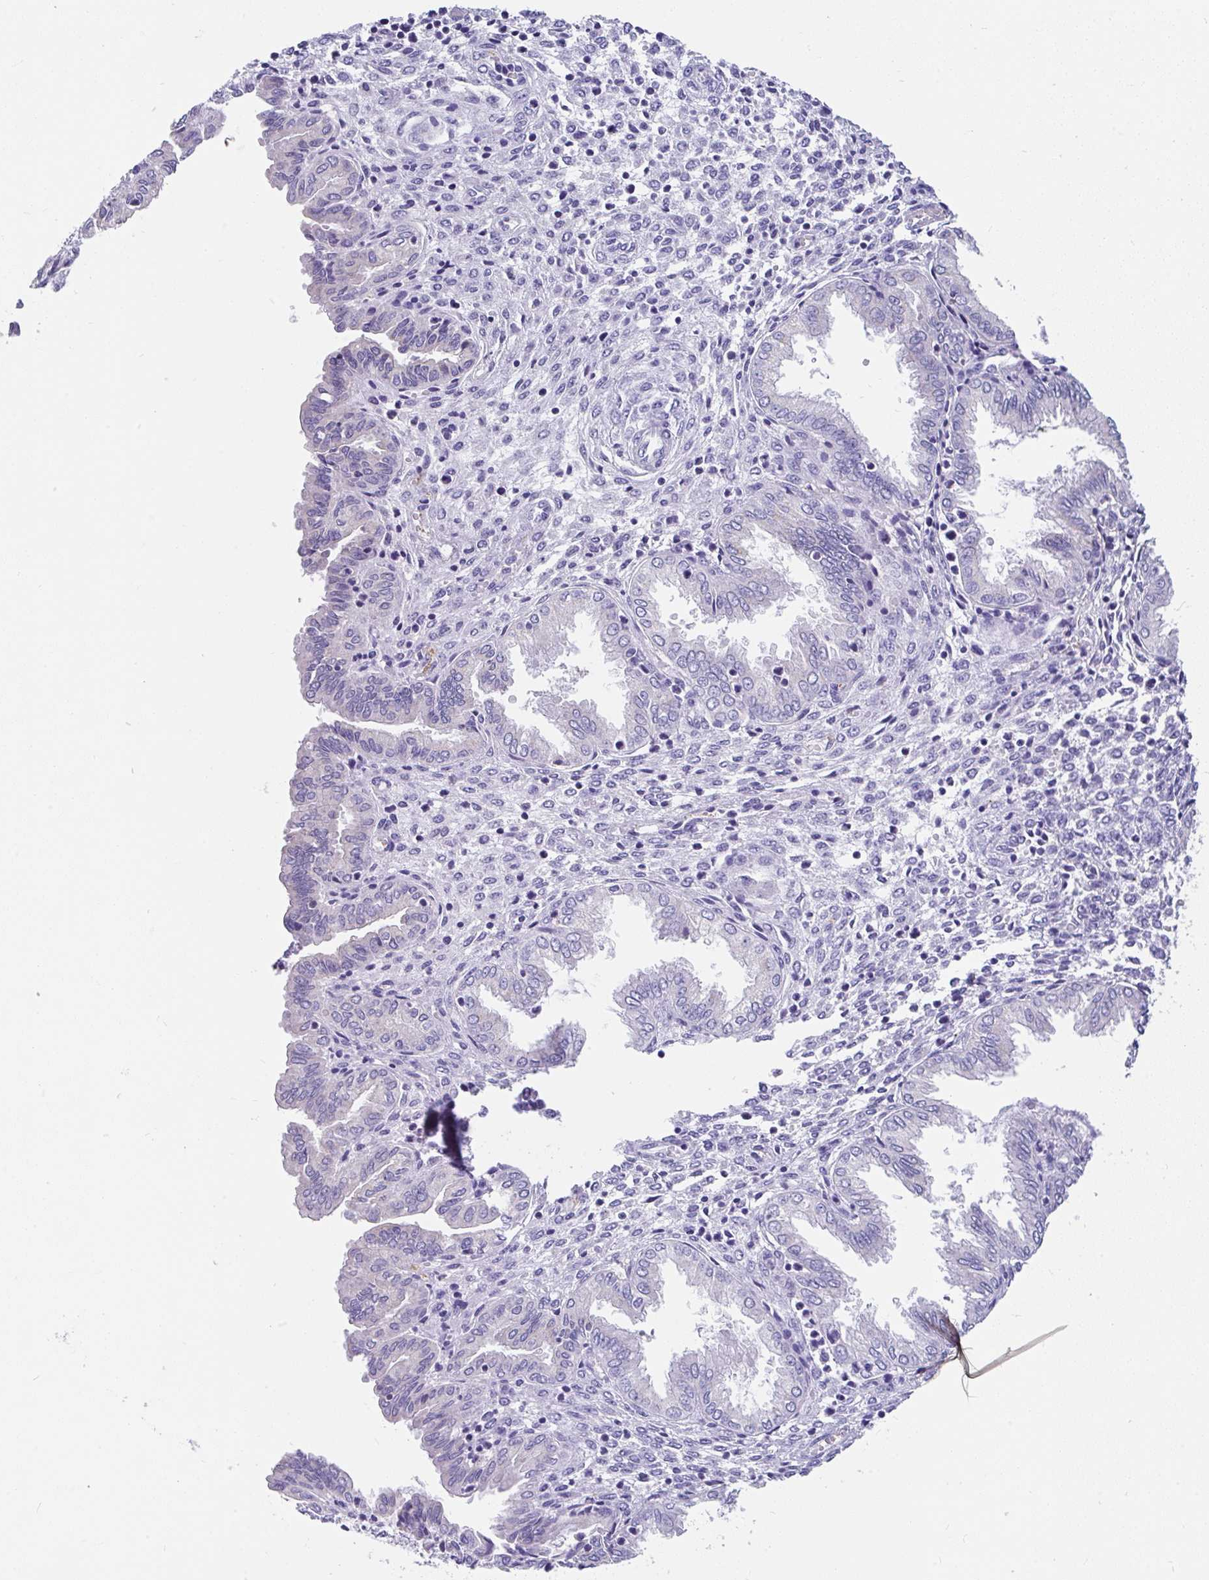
{"staining": {"intensity": "negative", "quantity": "none", "location": "none"}, "tissue": "endometrium", "cell_type": "Cells in endometrial stroma", "image_type": "normal", "snomed": [{"axis": "morphology", "description": "Normal tissue, NOS"}, {"axis": "topography", "description": "Endometrium"}], "caption": "This micrograph is of normal endometrium stained with IHC to label a protein in brown with the nuclei are counter-stained blue. There is no staining in cells in endometrial stroma. (Stains: DAB (3,3'-diaminobenzidine) immunohistochemistry with hematoxylin counter stain, Microscopy: brightfield microscopy at high magnification).", "gene": "INTS5", "patient": {"sex": "female", "age": 33}}